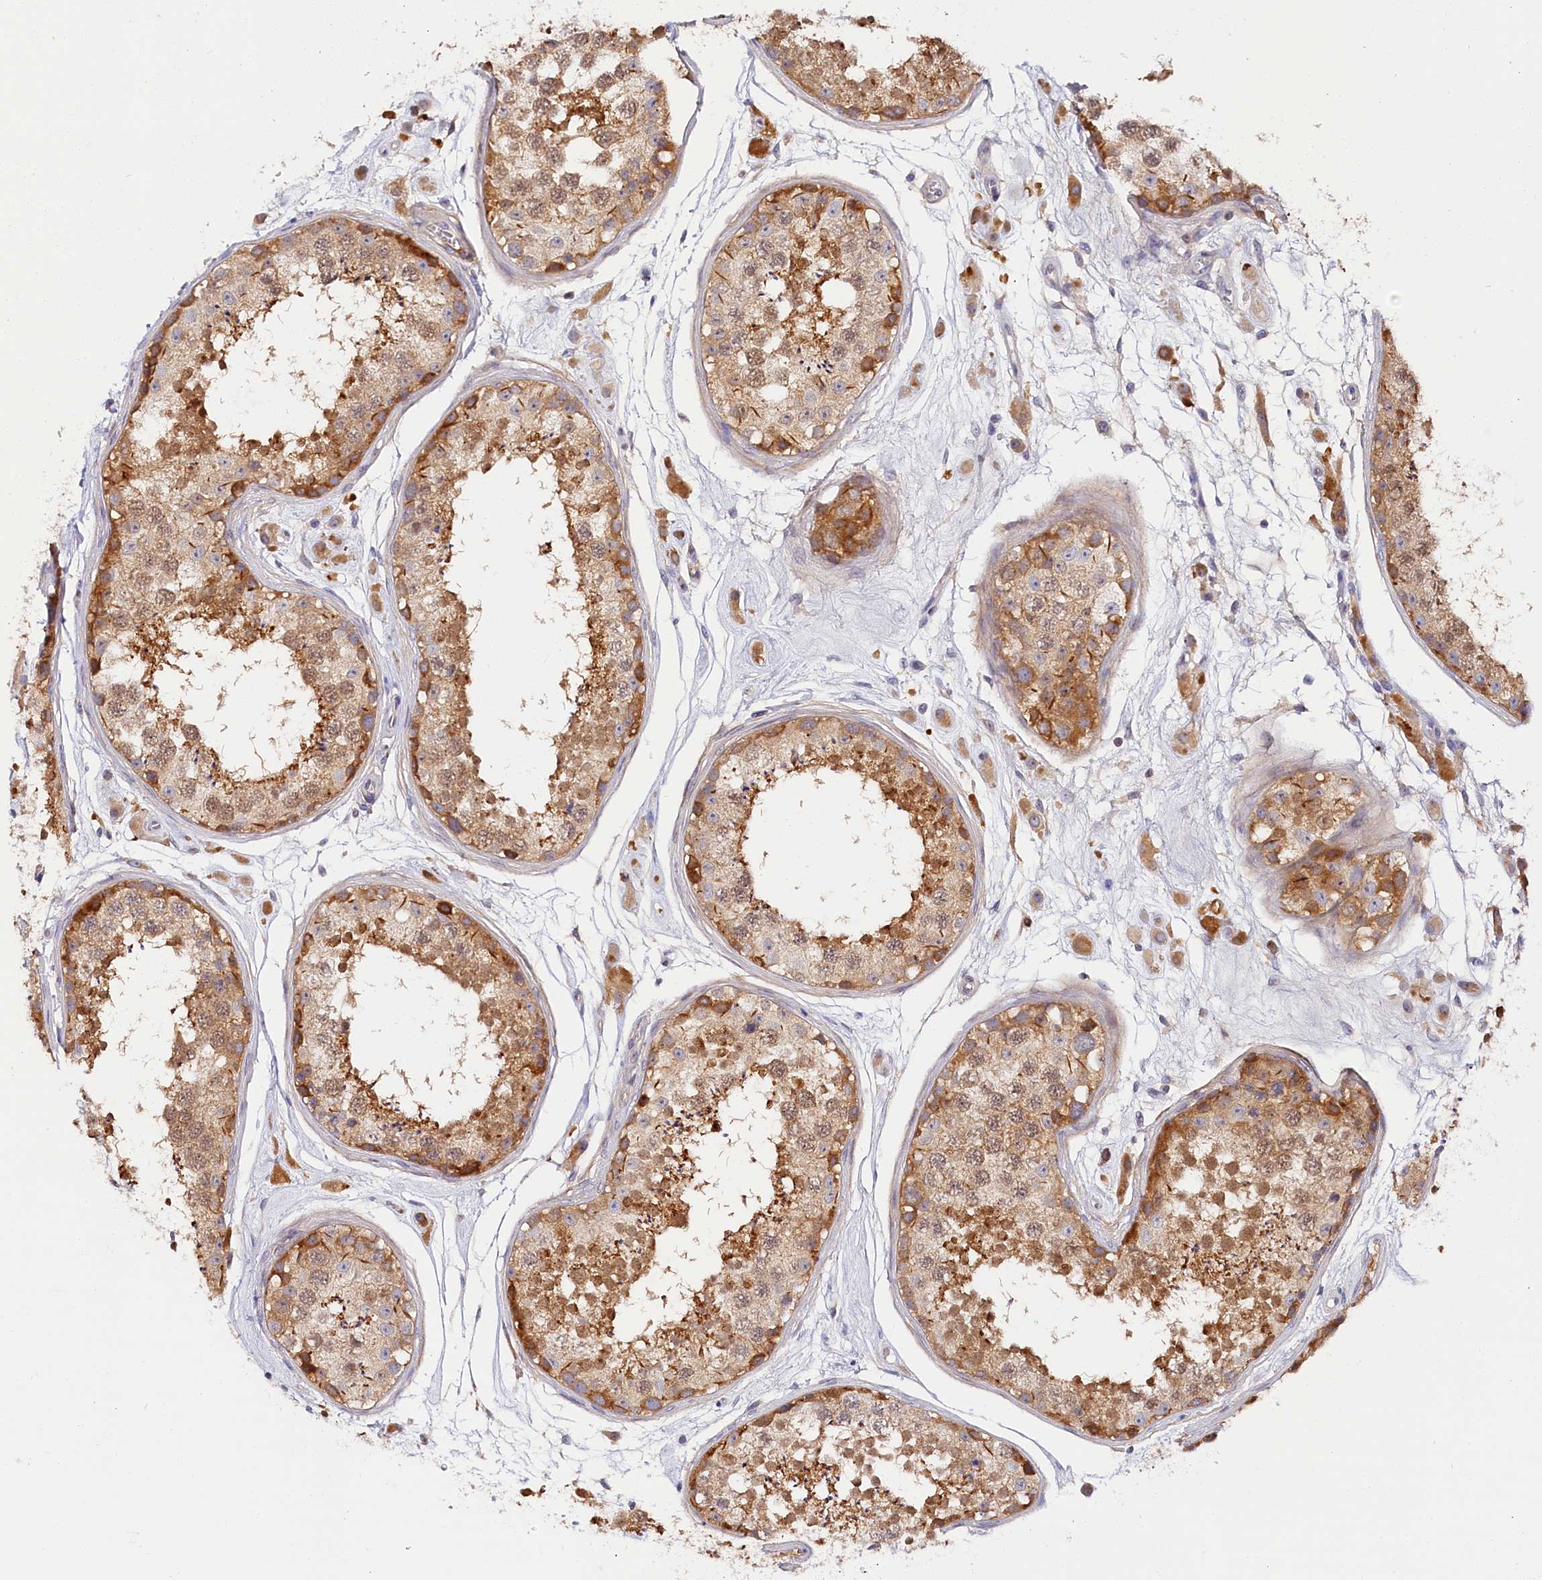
{"staining": {"intensity": "moderate", "quantity": "25%-75%", "location": "cytoplasmic/membranous"}, "tissue": "testis", "cell_type": "Cells in seminiferous ducts", "image_type": "normal", "snomed": [{"axis": "morphology", "description": "Normal tissue, NOS"}, {"axis": "topography", "description": "Testis"}], "caption": "There is medium levels of moderate cytoplasmic/membranous expression in cells in seminiferous ducts of normal testis, as demonstrated by immunohistochemical staining (brown color).", "gene": "KATNB1", "patient": {"sex": "male", "age": 25}}